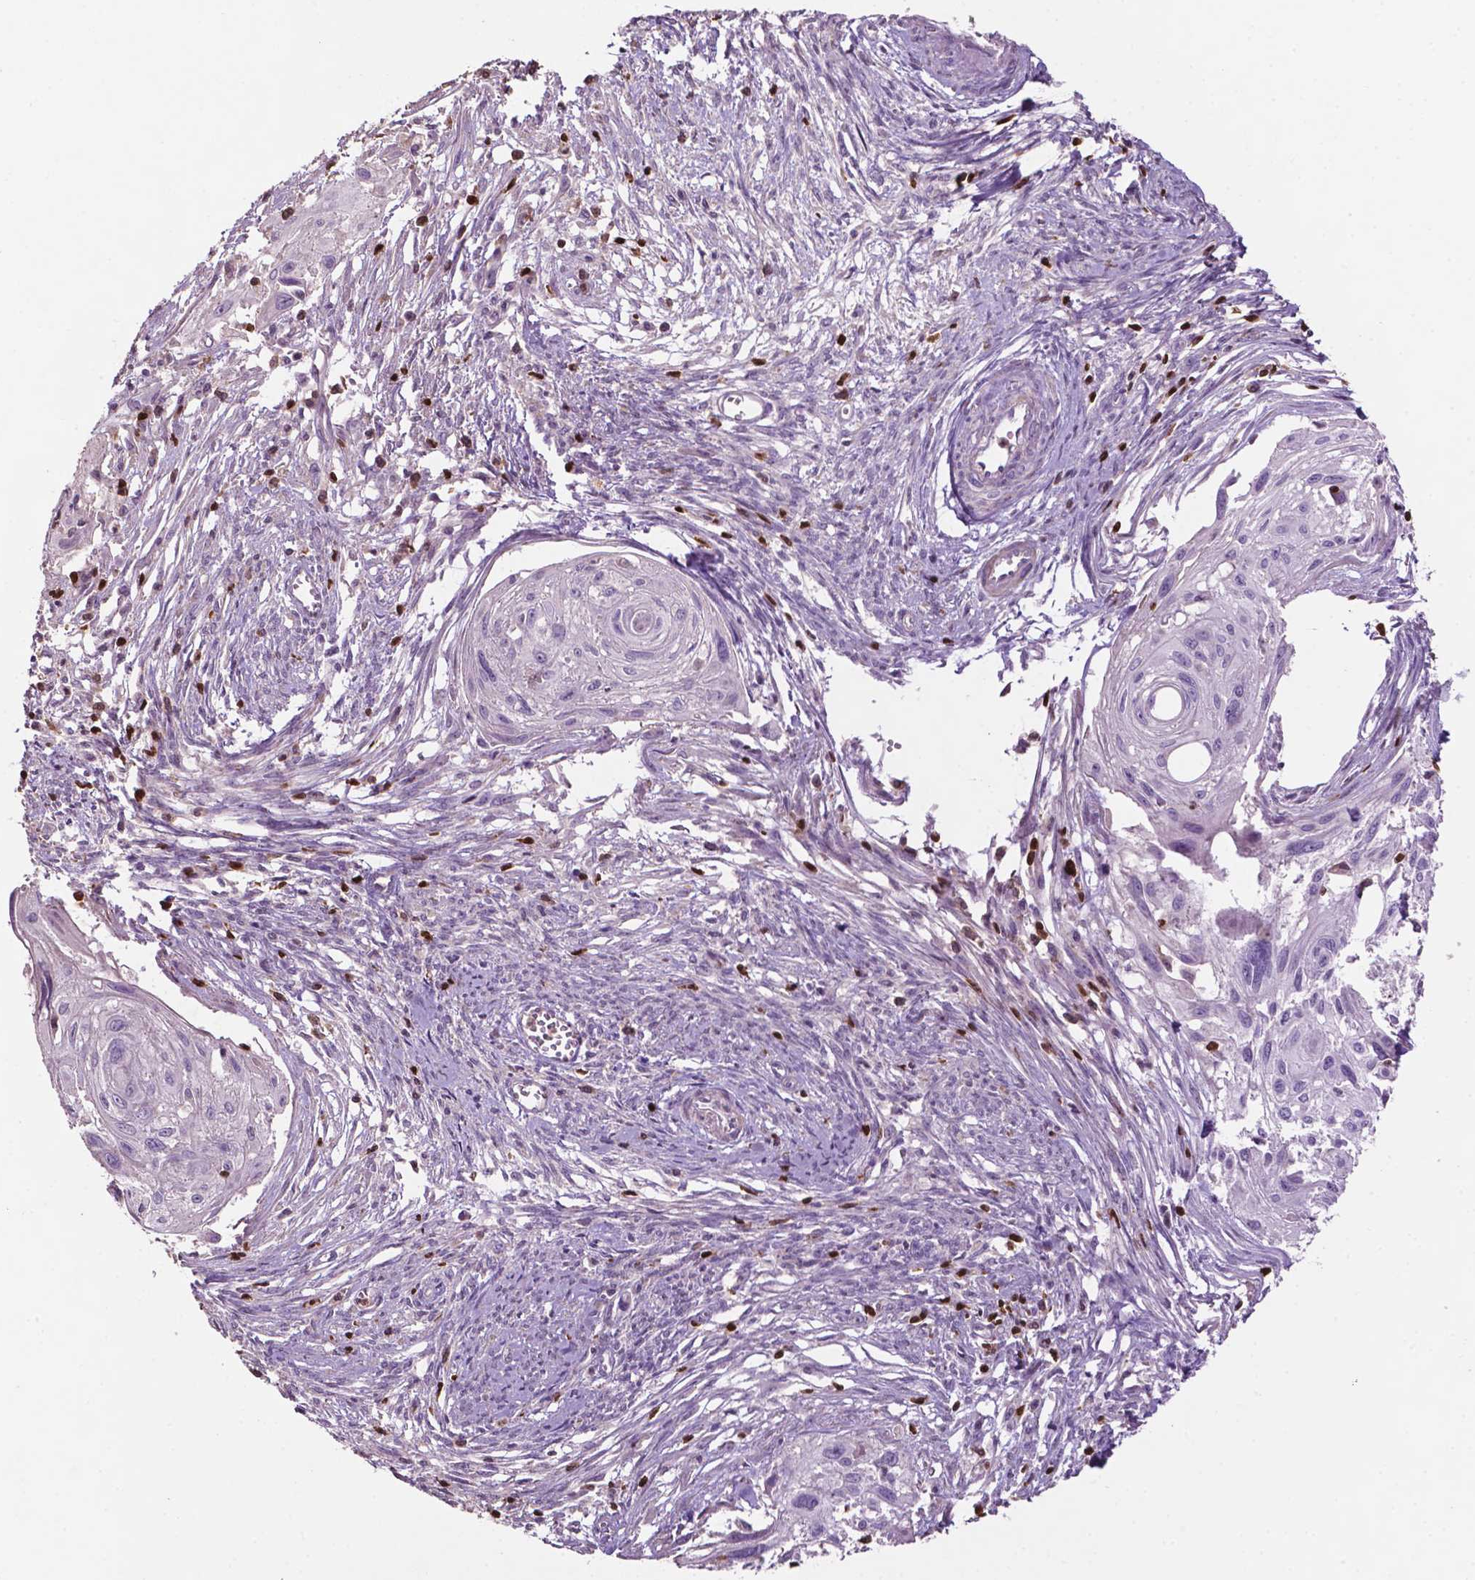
{"staining": {"intensity": "negative", "quantity": "none", "location": "none"}, "tissue": "cervical cancer", "cell_type": "Tumor cells", "image_type": "cancer", "snomed": [{"axis": "morphology", "description": "Squamous cell carcinoma, NOS"}, {"axis": "topography", "description": "Cervix"}], "caption": "This photomicrograph is of squamous cell carcinoma (cervical) stained with immunohistochemistry (IHC) to label a protein in brown with the nuclei are counter-stained blue. There is no staining in tumor cells.", "gene": "TBC1D10C", "patient": {"sex": "female", "age": 49}}